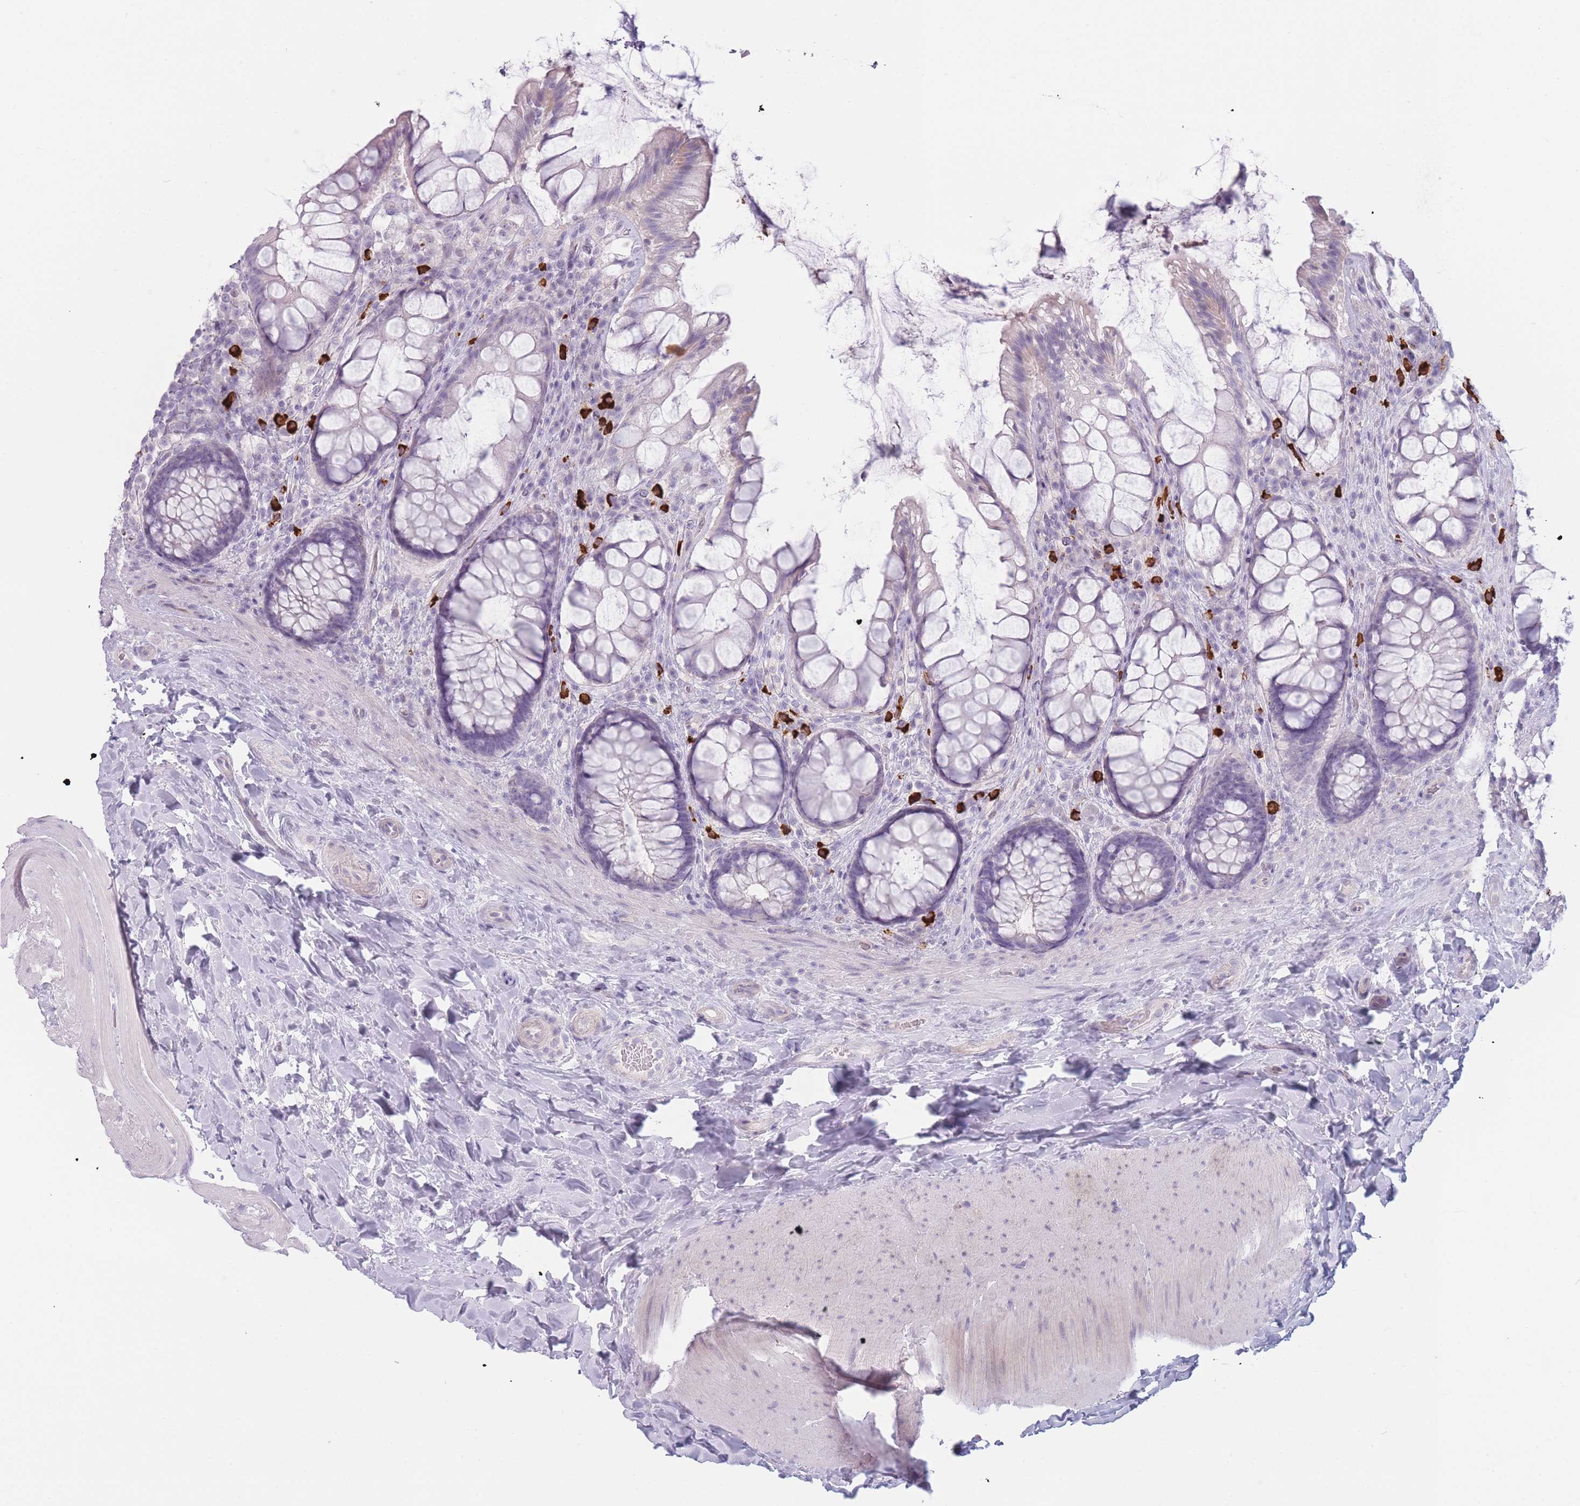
{"staining": {"intensity": "negative", "quantity": "none", "location": "none"}, "tissue": "rectum", "cell_type": "Glandular cells", "image_type": "normal", "snomed": [{"axis": "morphology", "description": "Normal tissue, NOS"}, {"axis": "topography", "description": "Rectum"}], "caption": "This image is of unremarkable rectum stained with IHC to label a protein in brown with the nuclei are counter-stained blue. There is no positivity in glandular cells.", "gene": "PLEKHG2", "patient": {"sex": "female", "age": 58}}